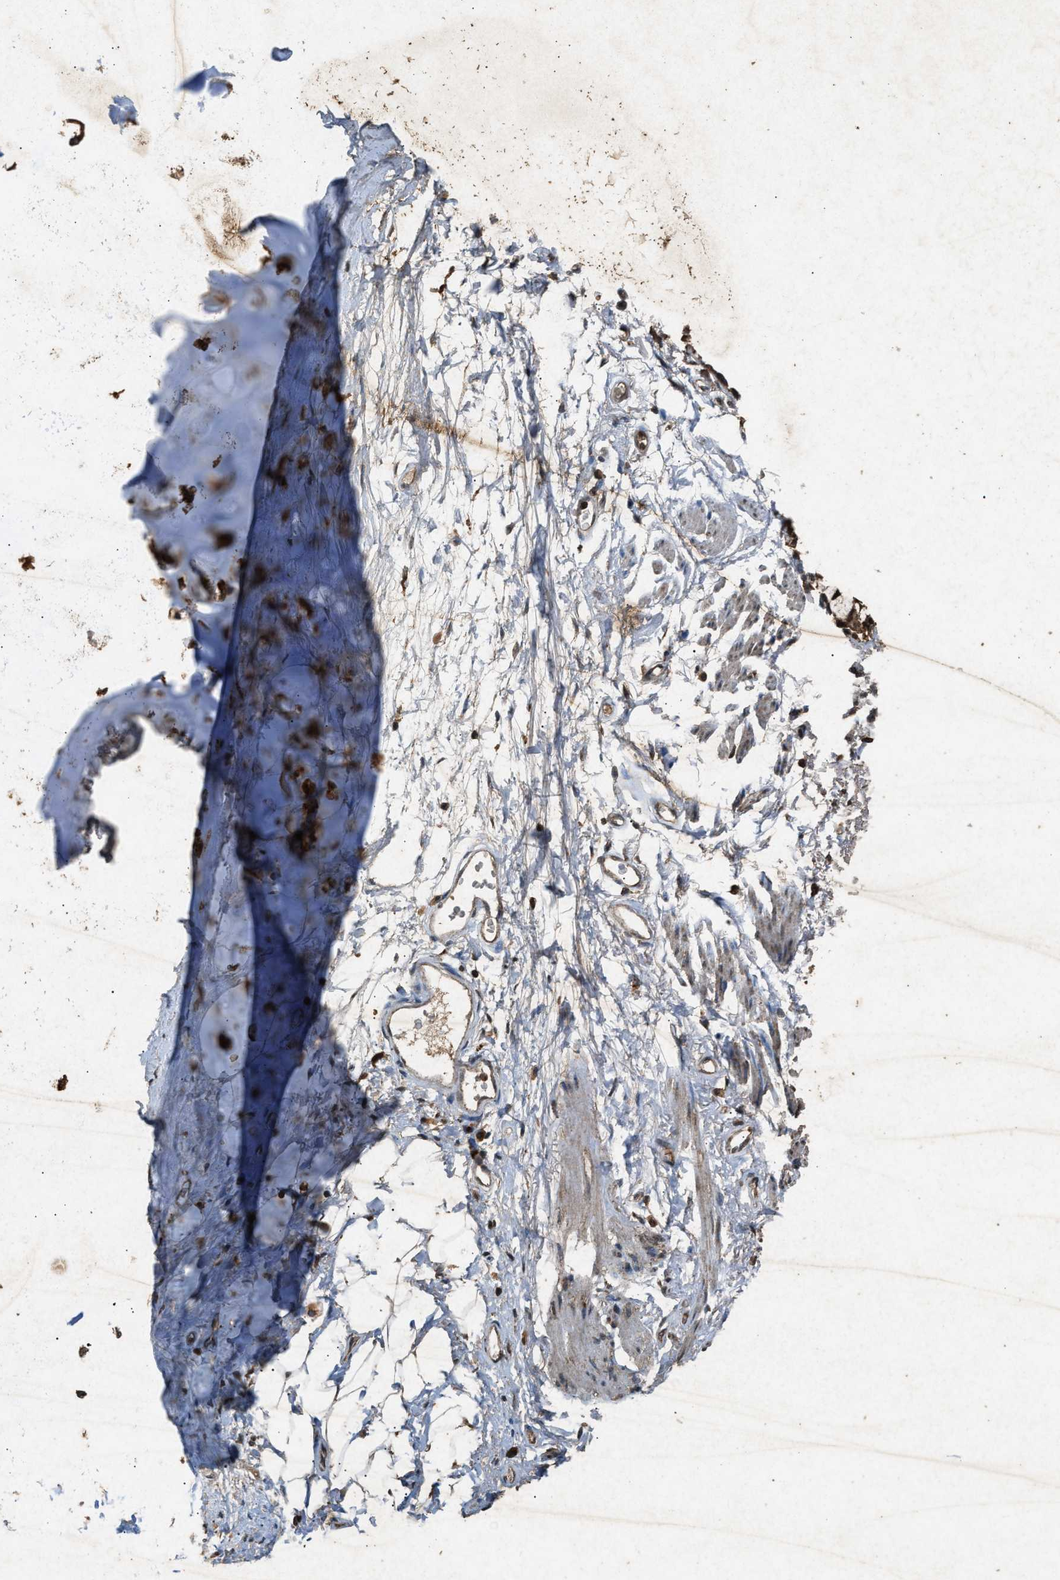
{"staining": {"intensity": "strong", "quantity": ">75%", "location": "cytoplasmic/membranous,nuclear"}, "tissue": "adipose tissue", "cell_type": "Adipocytes", "image_type": "normal", "snomed": [{"axis": "morphology", "description": "Normal tissue, NOS"}, {"axis": "topography", "description": "Cartilage tissue"}, {"axis": "topography", "description": "Bronchus"}], "caption": "Unremarkable adipose tissue shows strong cytoplasmic/membranous,nuclear expression in approximately >75% of adipocytes, visualized by immunohistochemistry. (DAB (3,3'-diaminobenzidine) IHC, brown staining for protein, blue staining for nuclei).", "gene": "OAS1", "patient": {"sex": "female", "age": 73}}